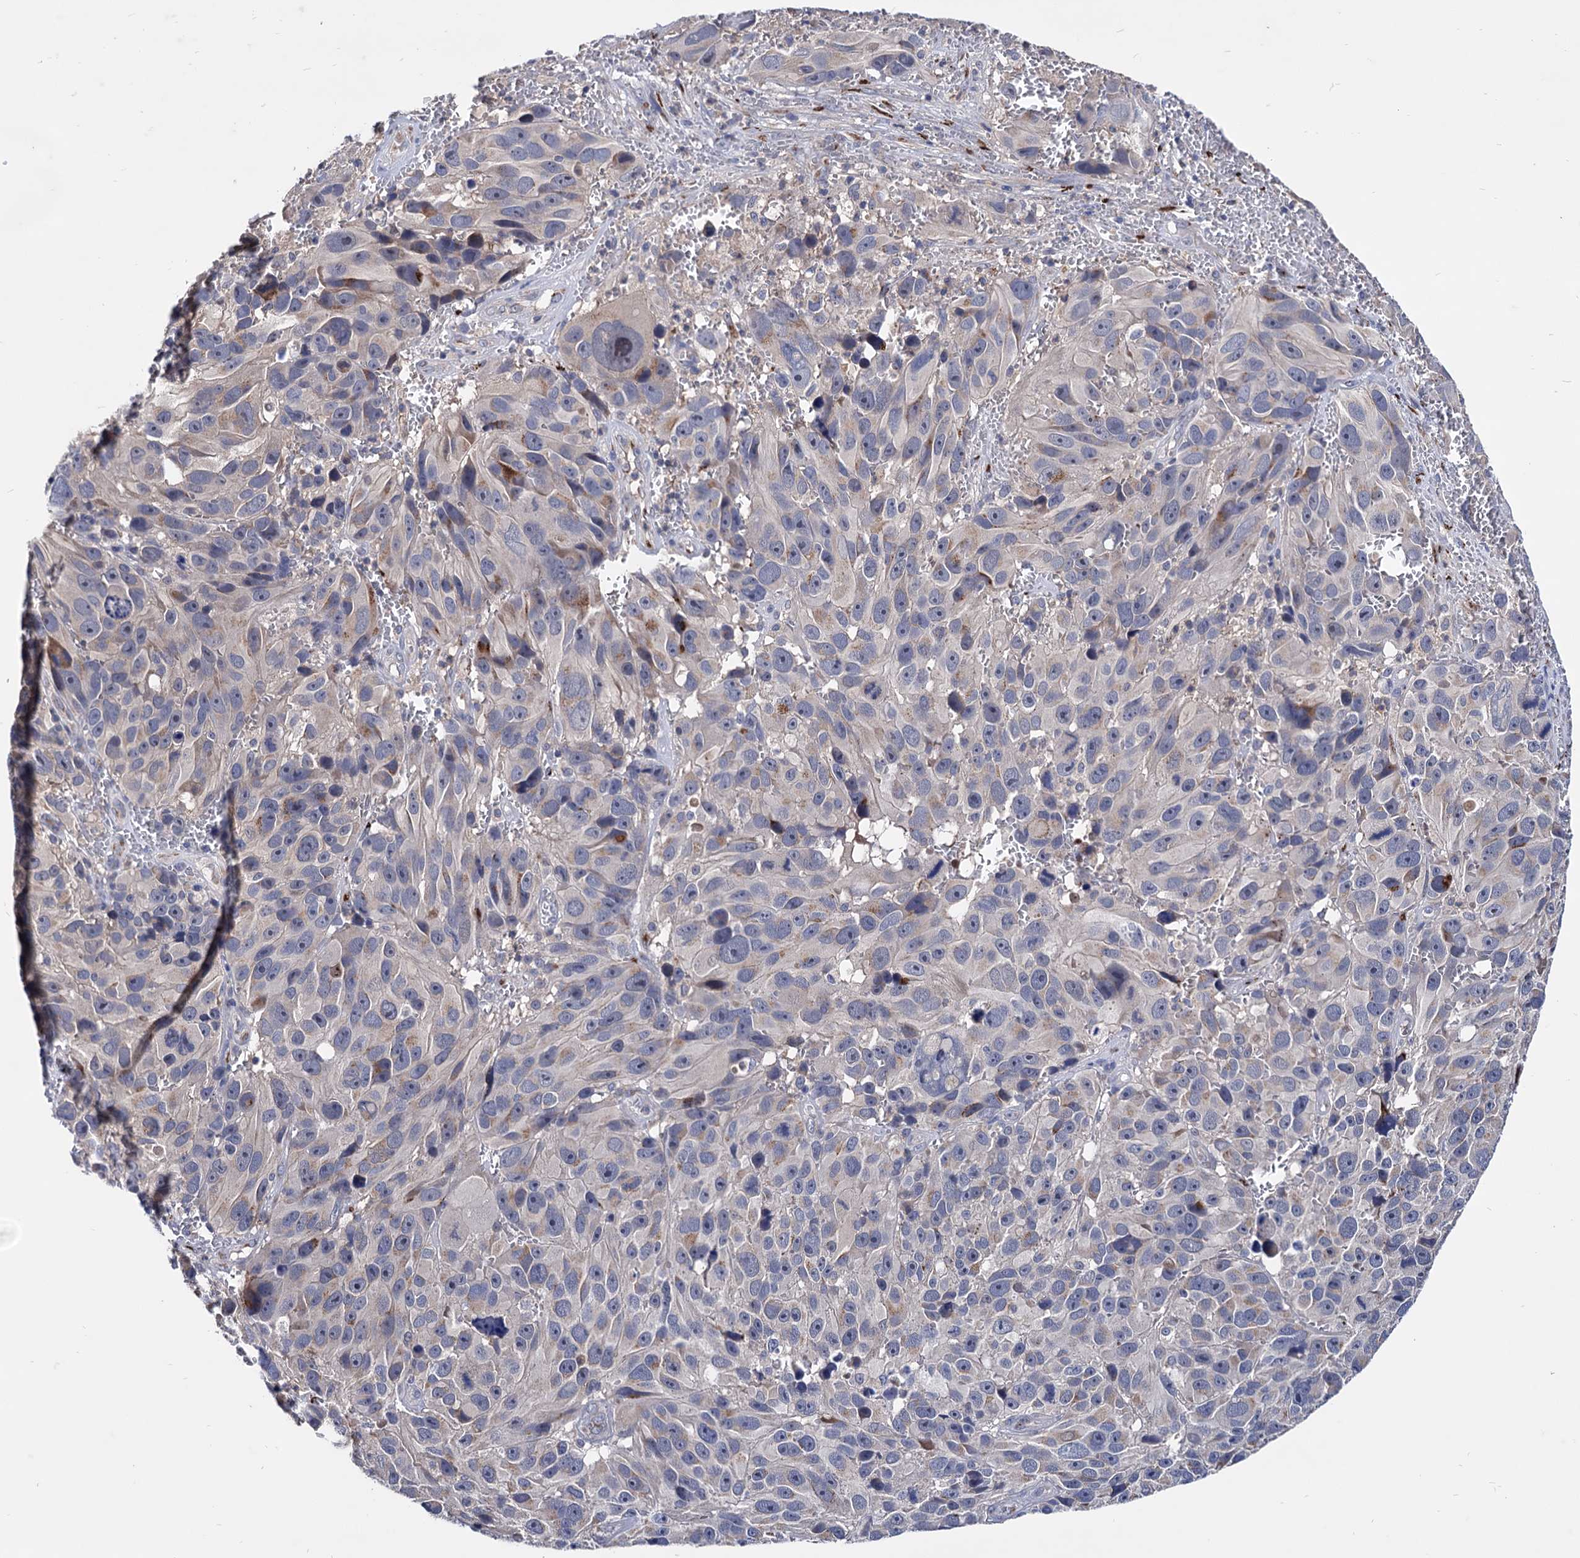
{"staining": {"intensity": "moderate", "quantity": "<25%", "location": "cytoplasmic/membranous"}, "tissue": "melanoma", "cell_type": "Tumor cells", "image_type": "cancer", "snomed": [{"axis": "morphology", "description": "Malignant melanoma, NOS"}, {"axis": "topography", "description": "Skin"}], "caption": "This image exhibits immunohistochemistry (IHC) staining of human malignant melanoma, with low moderate cytoplasmic/membranous positivity in approximately <25% of tumor cells.", "gene": "ESD", "patient": {"sex": "male", "age": 84}}